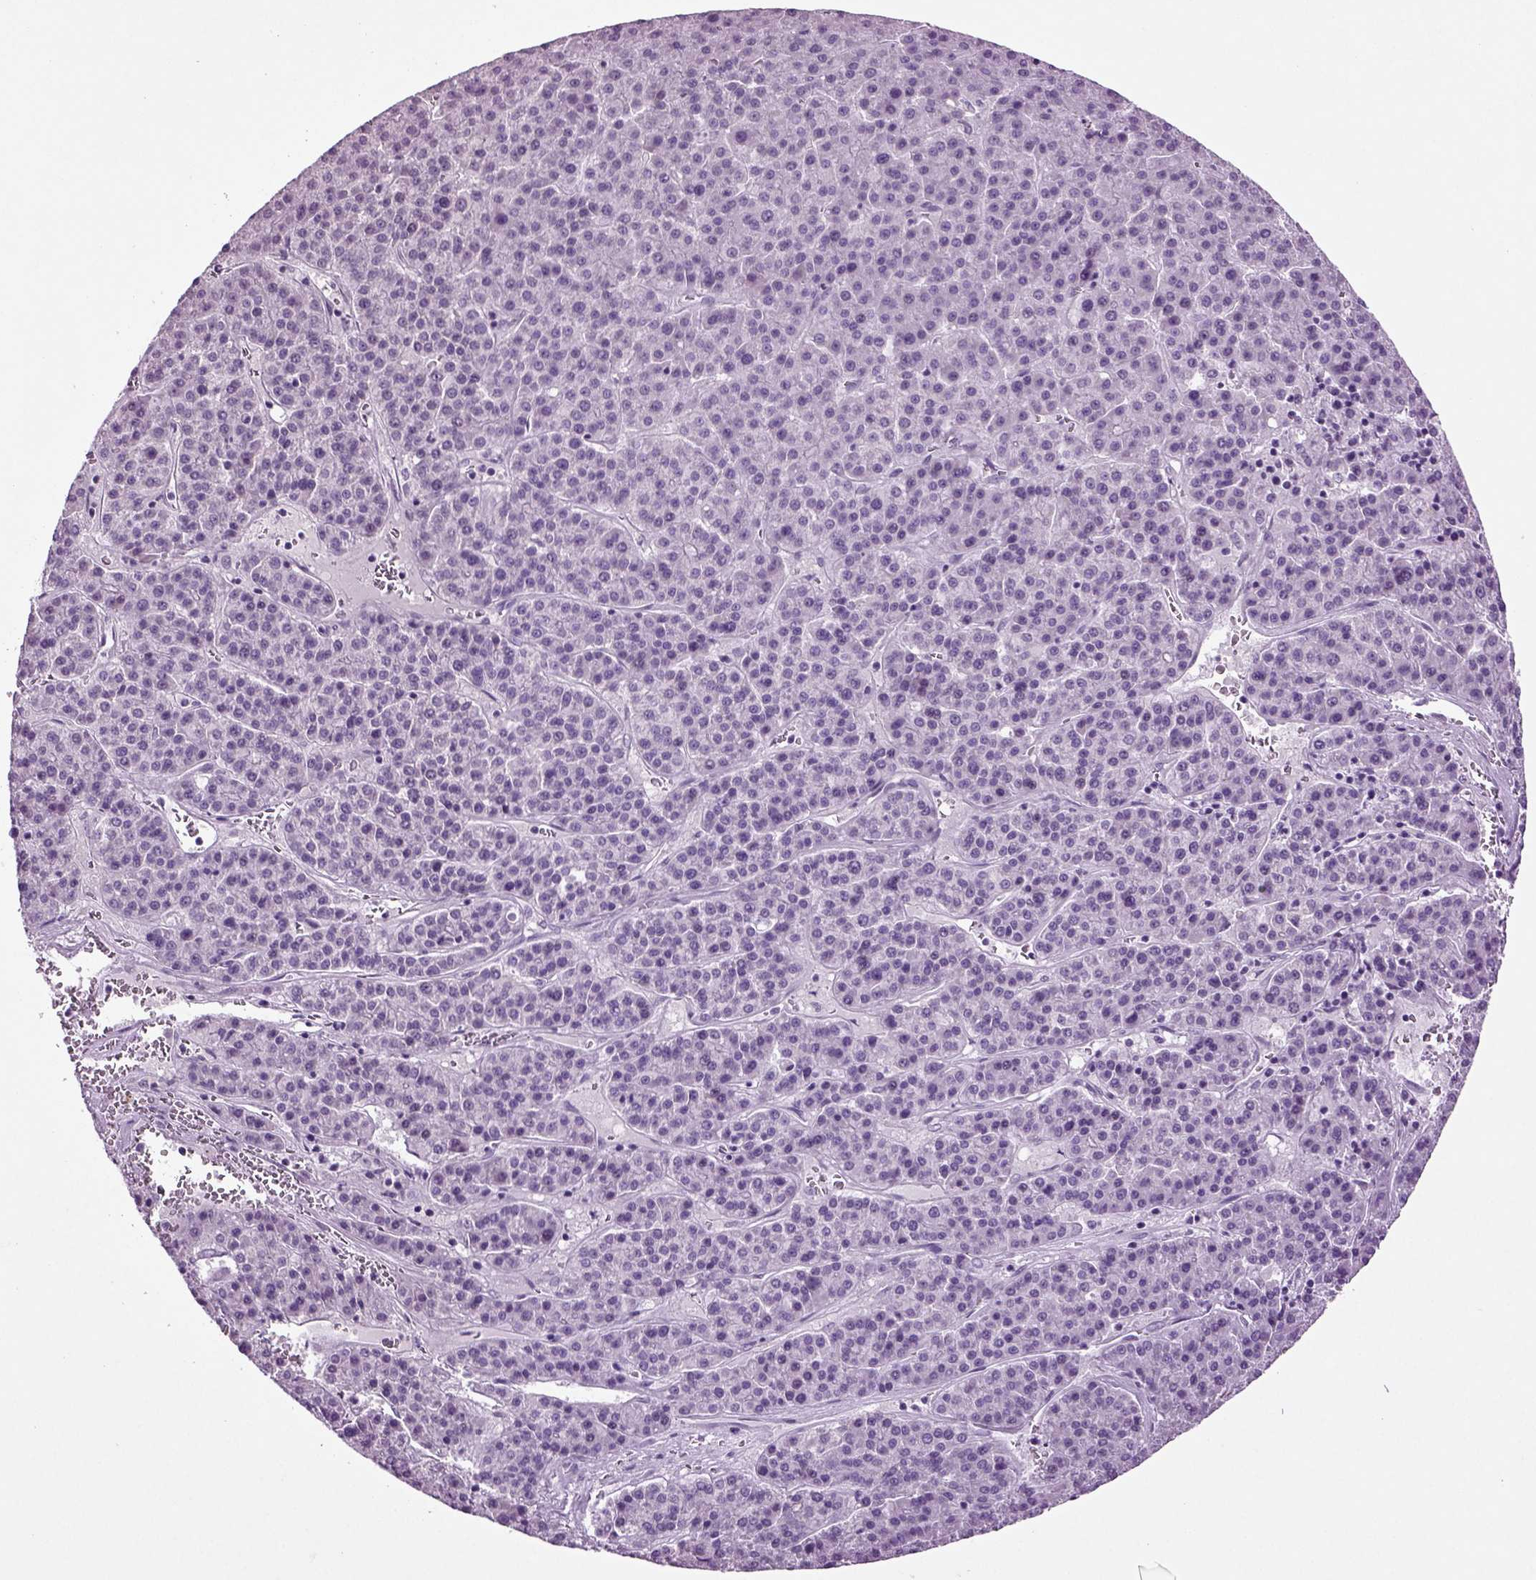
{"staining": {"intensity": "negative", "quantity": "none", "location": "none"}, "tissue": "liver cancer", "cell_type": "Tumor cells", "image_type": "cancer", "snomed": [{"axis": "morphology", "description": "Carcinoma, Hepatocellular, NOS"}, {"axis": "topography", "description": "Liver"}], "caption": "High magnification brightfield microscopy of hepatocellular carcinoma (liver) stained with DAB (brown) and counterstained with hematoxylin (blue): tumor cells show no significant expression. Nuclei are stained in blue.", "gene": "SLC17A6", "patient": {"sex": "female", "age": 58}}